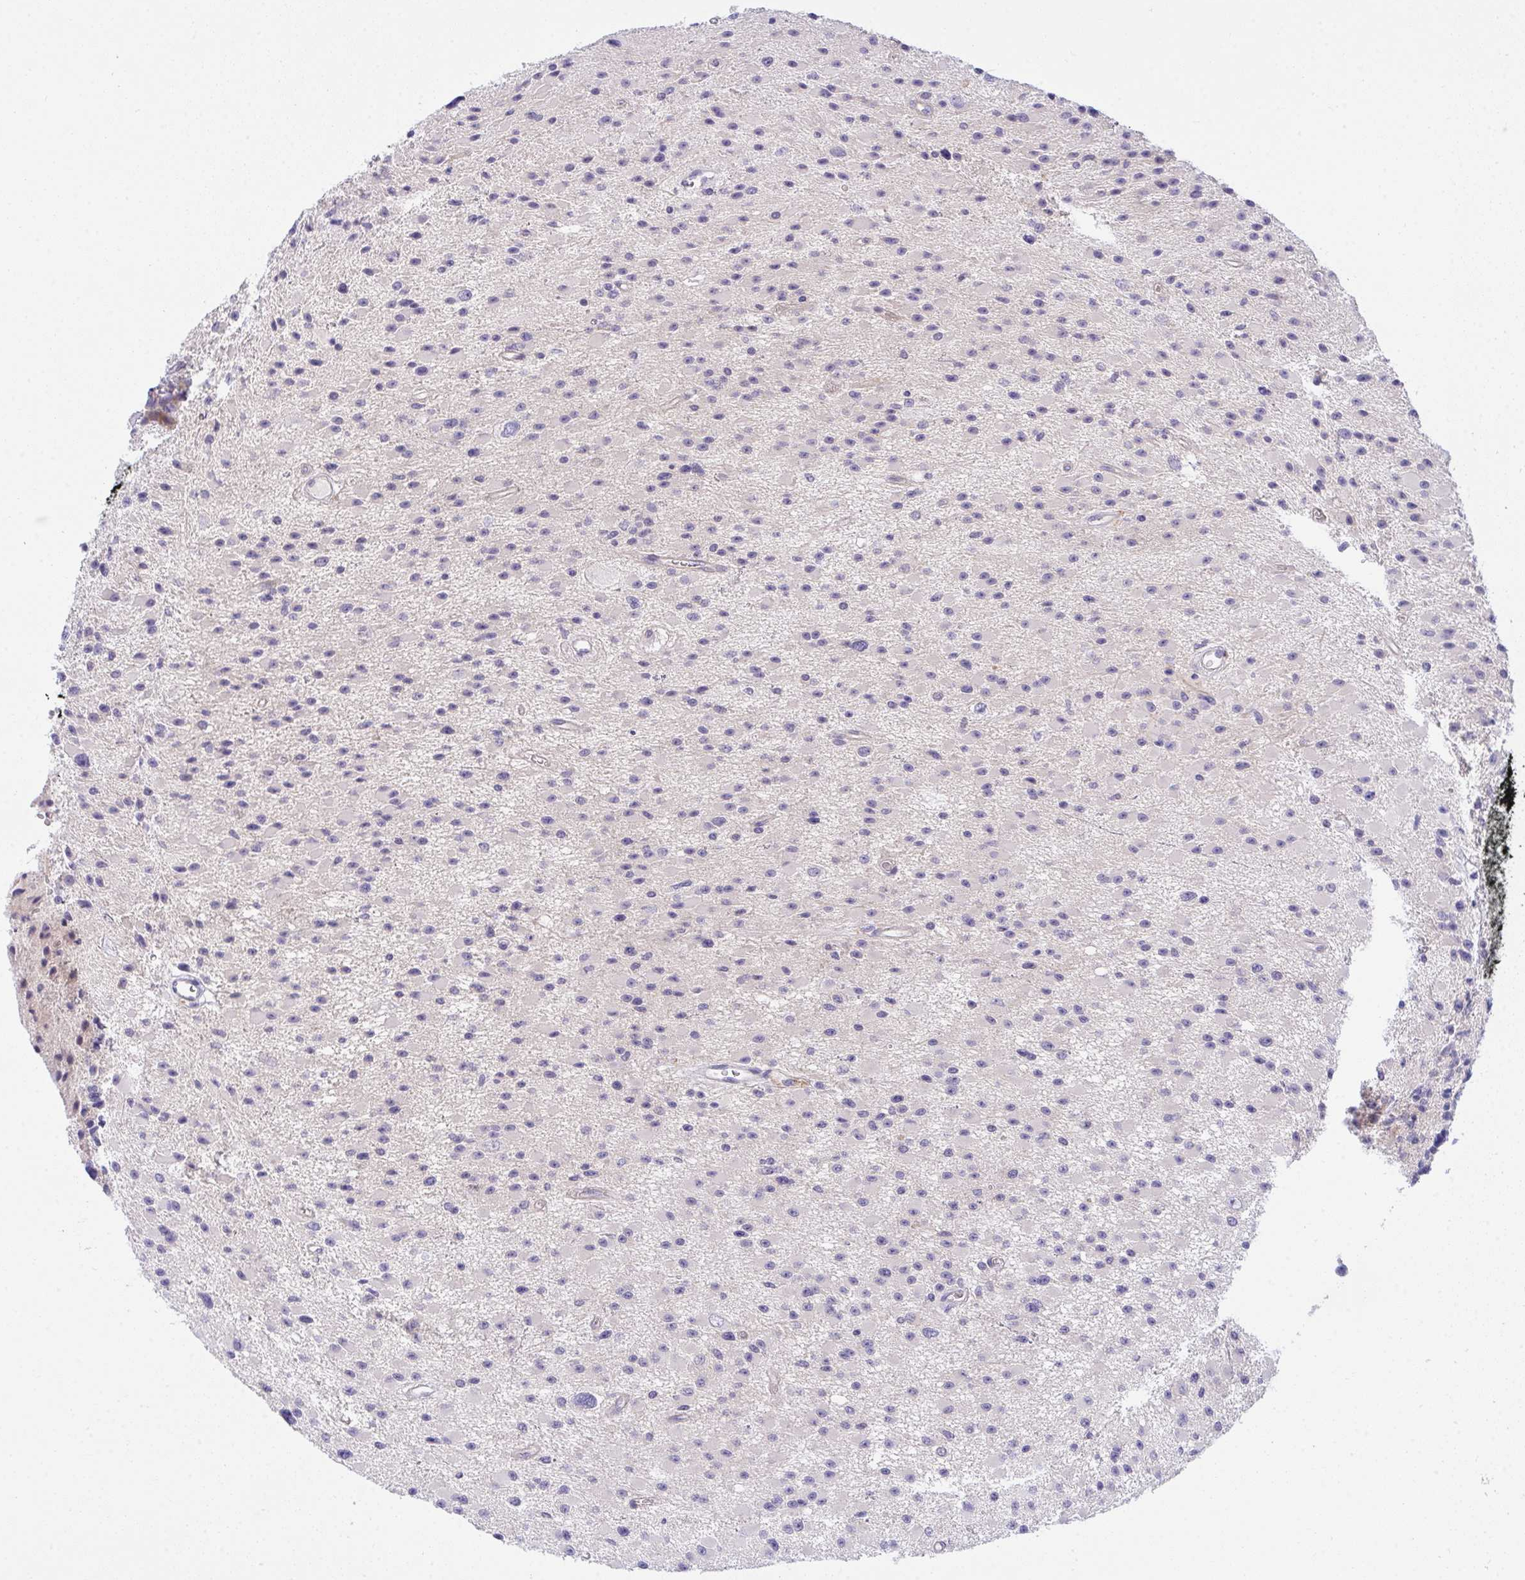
{"staining": {"intensity": "negative", "quantity": "none", "location": "none"}, "tissue": "glioma", "cell_type": "Tumor cells", "image_type": "cancer", "snomed": [{"axis": "morphology", "description": "Glioma, malignant, High grade"}, {"axis": "topography", "description": "Brain"}], "caption": "The IHC histopathology image has no significant expression in tumor cells of glioma tissue.", "gene": "HOXD12", "patient": {"sex": "male", "age": 29}}